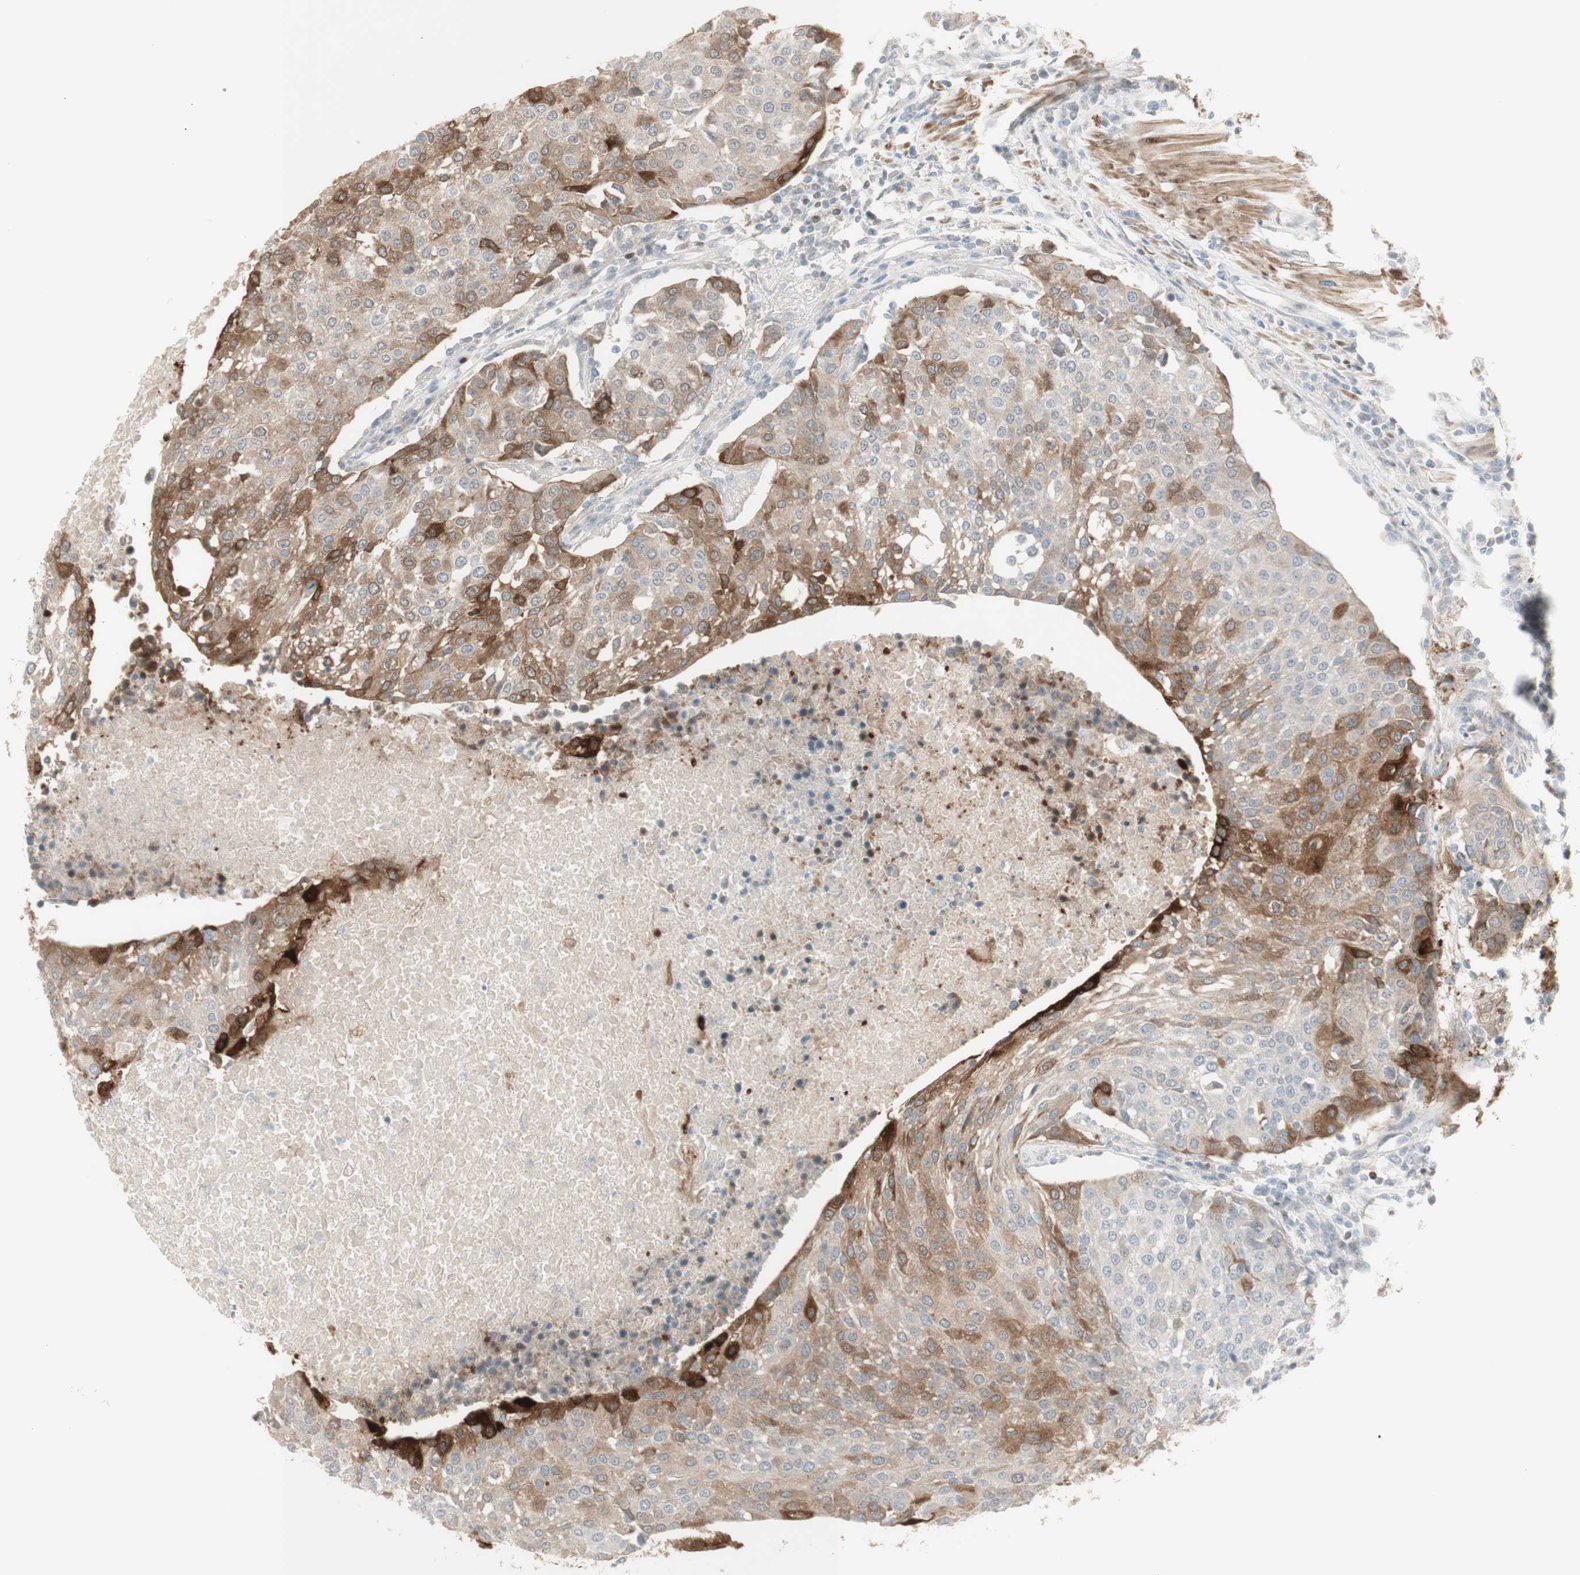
{"staining": {"intensity": "moderate", "quantity": "25%-75%", "location": "cytoplasmic/membranous"}, "tissue": "urothelial cancer", "cell_type": "Tumor cells", "image_type": "cancer", "snomed": [{"axis": "morphology", "description": "Urothelial carcinoma, High grade"}, {"axis": "topography", "description": "Urinary bladder"}], "caption": "DAB immunohistochemical staining of urothelial carcinoma (high-grade) reveals moderate cytoplasmic/membranous protein expression in about 25%-75% of tumor cells.", "gene": "C1orf116", "patient": {"sex": "female", "age": 85}}